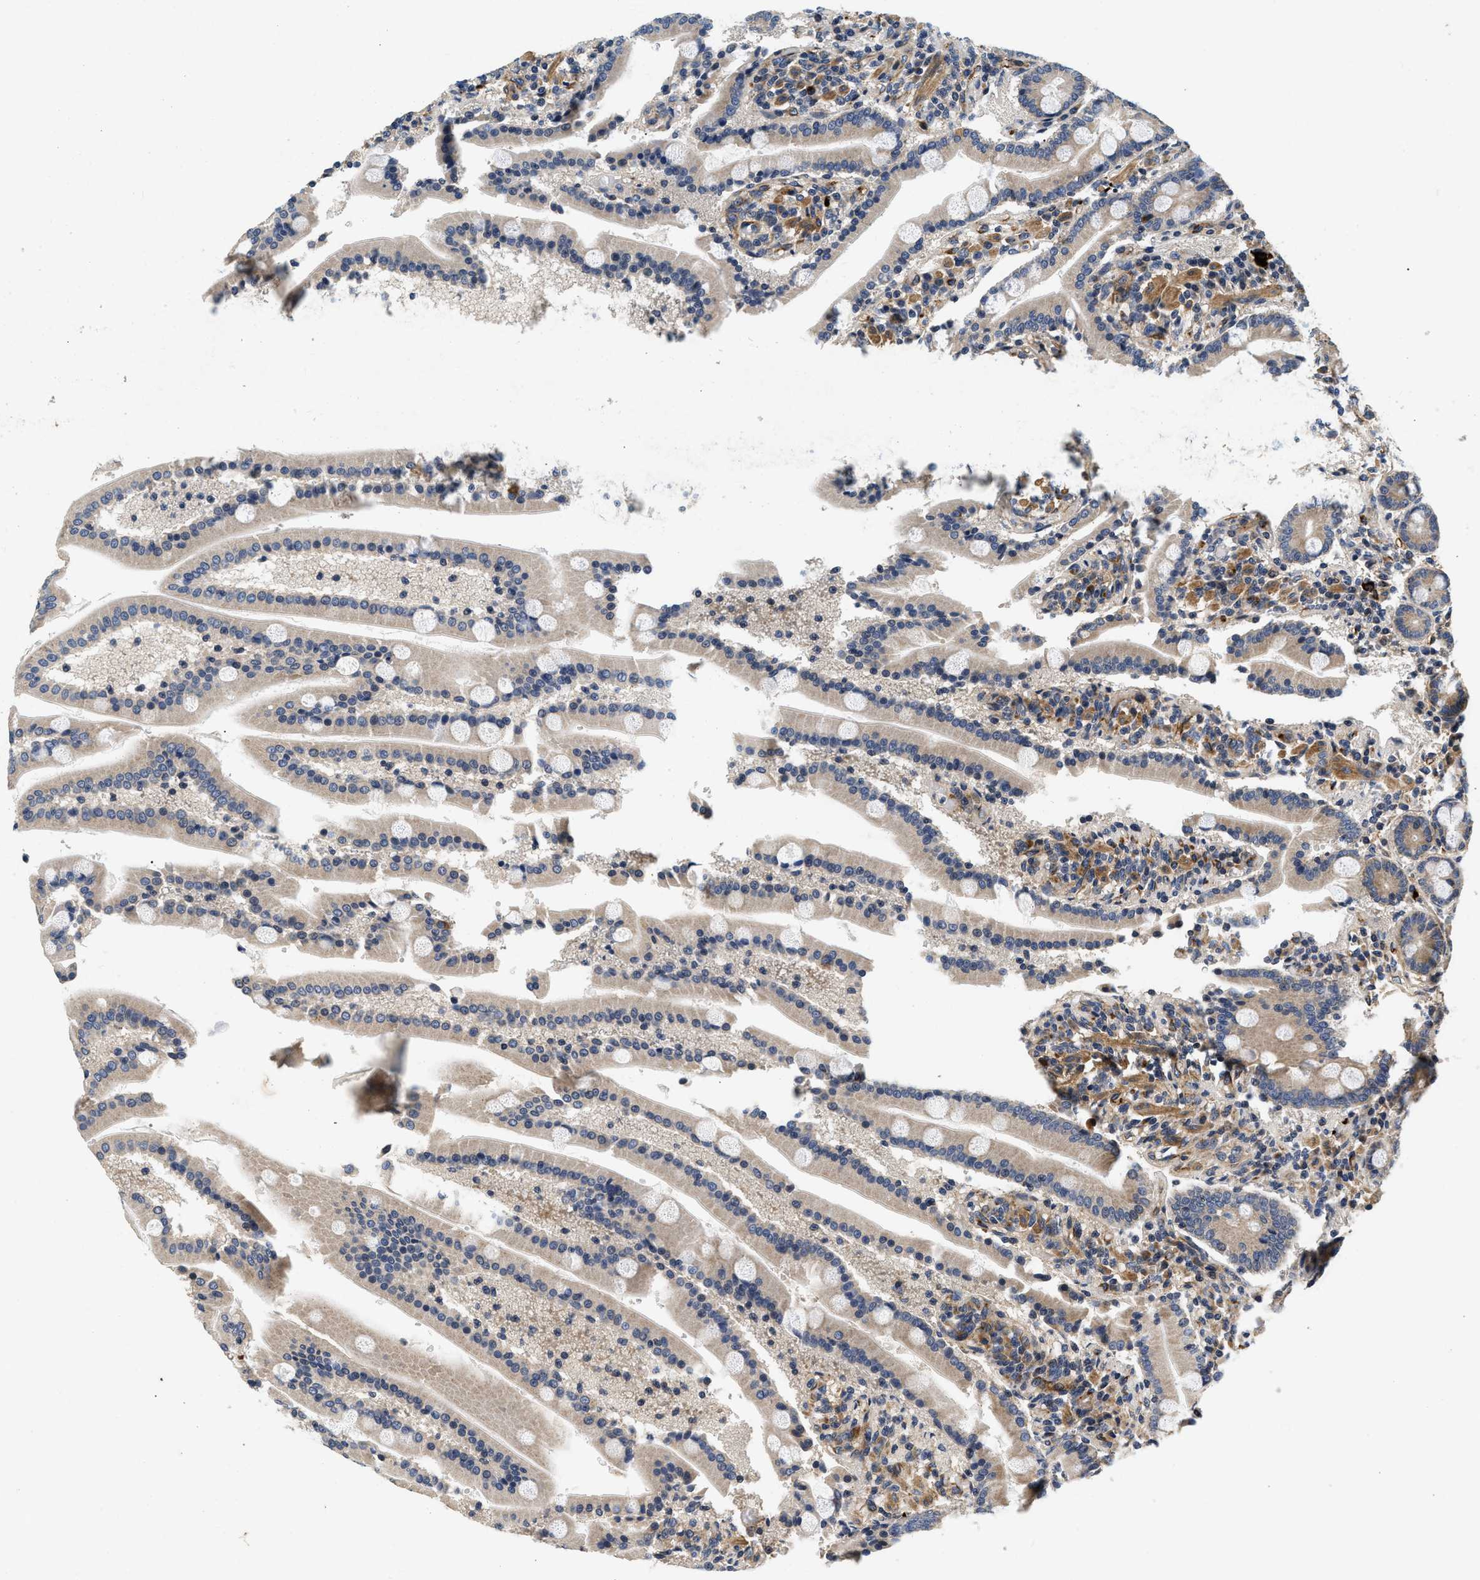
{"staining": {"intensity": "strong", "quantity": "25%-75%", "location": "cytoplasmic/membranous"}, "tissue": "duodenum", "cell_type": "Glandular cells", "image_type": "normal", "snomed": [{"axis": "morphology", "description": "Normal tissue, NOS"}, {"axis": "topography", "description": "Duodenum"}], "caption": "Immunohistochemical staining of unremarkable duodenum demonstrates high levels of strong cytoplasmic/membranous staining in about 25%-75% of glandular cells.", "gene": "NME6", "patient": {"sex": "male", "age": 54}}